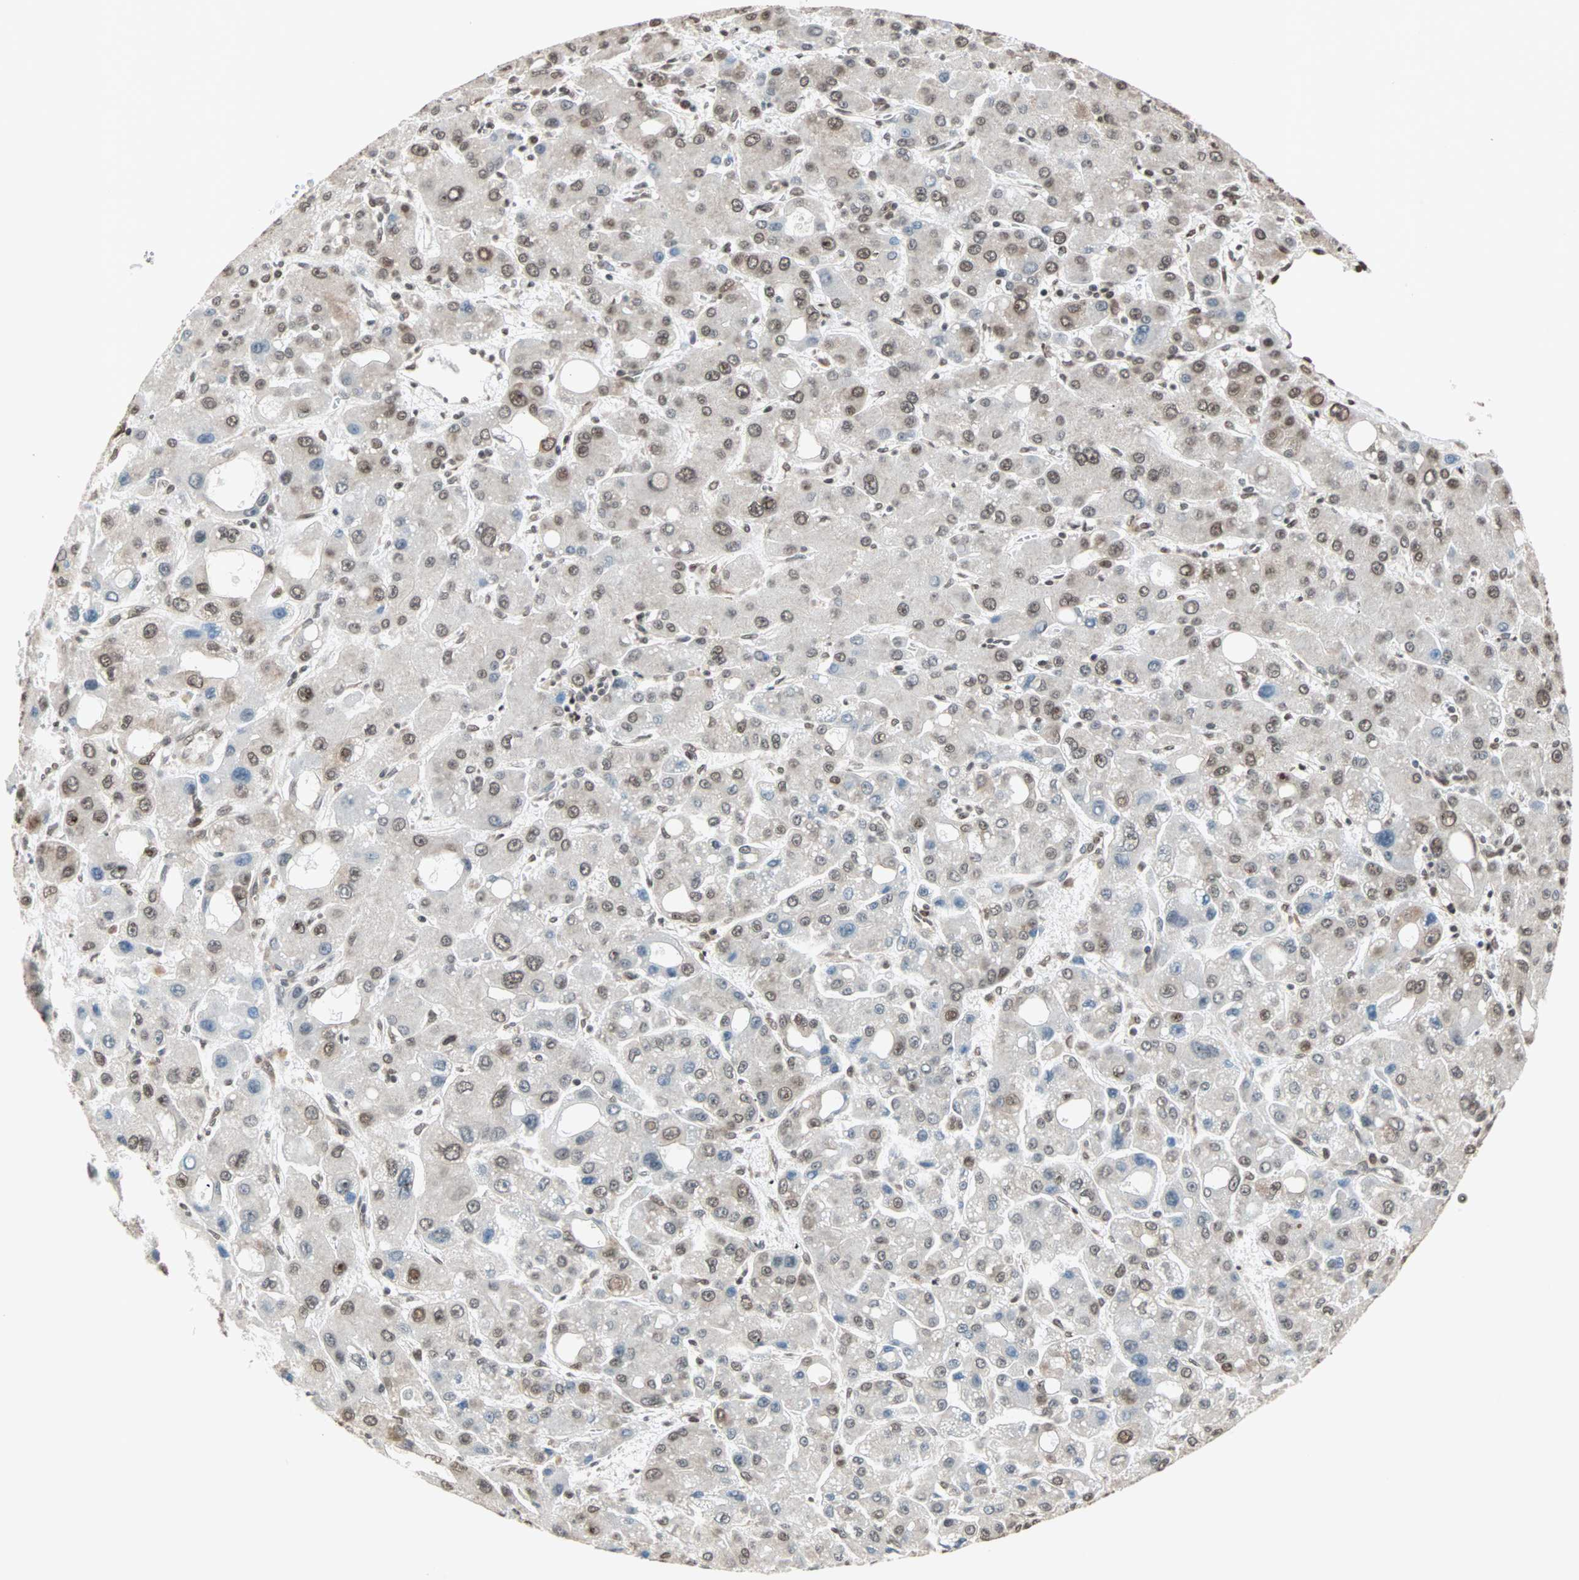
{"staining": {"intensity": "moderate", "quantity": "25%-75%", "location": "nuclear"}, "tissue": "liver cancer", "cell_type": "Tumor cells", "image_type": "cancer", "snomed": [{"axis": "morphology", "description": "Carcinoma, Hepatocellular, NOS"}, {"axis": "topography", "description": "Liver"}], "caption": "IHC image of neoplastic tissue: hepatocellular carcinoma (liver) stained using IHC shows medium levels of moderate protein expression localized specifically in the nuclear of tumor cells, appearing as a nuclear brown color.", "gene": "DAZAP1", "patient": {"sex": "male", "age": 55}}